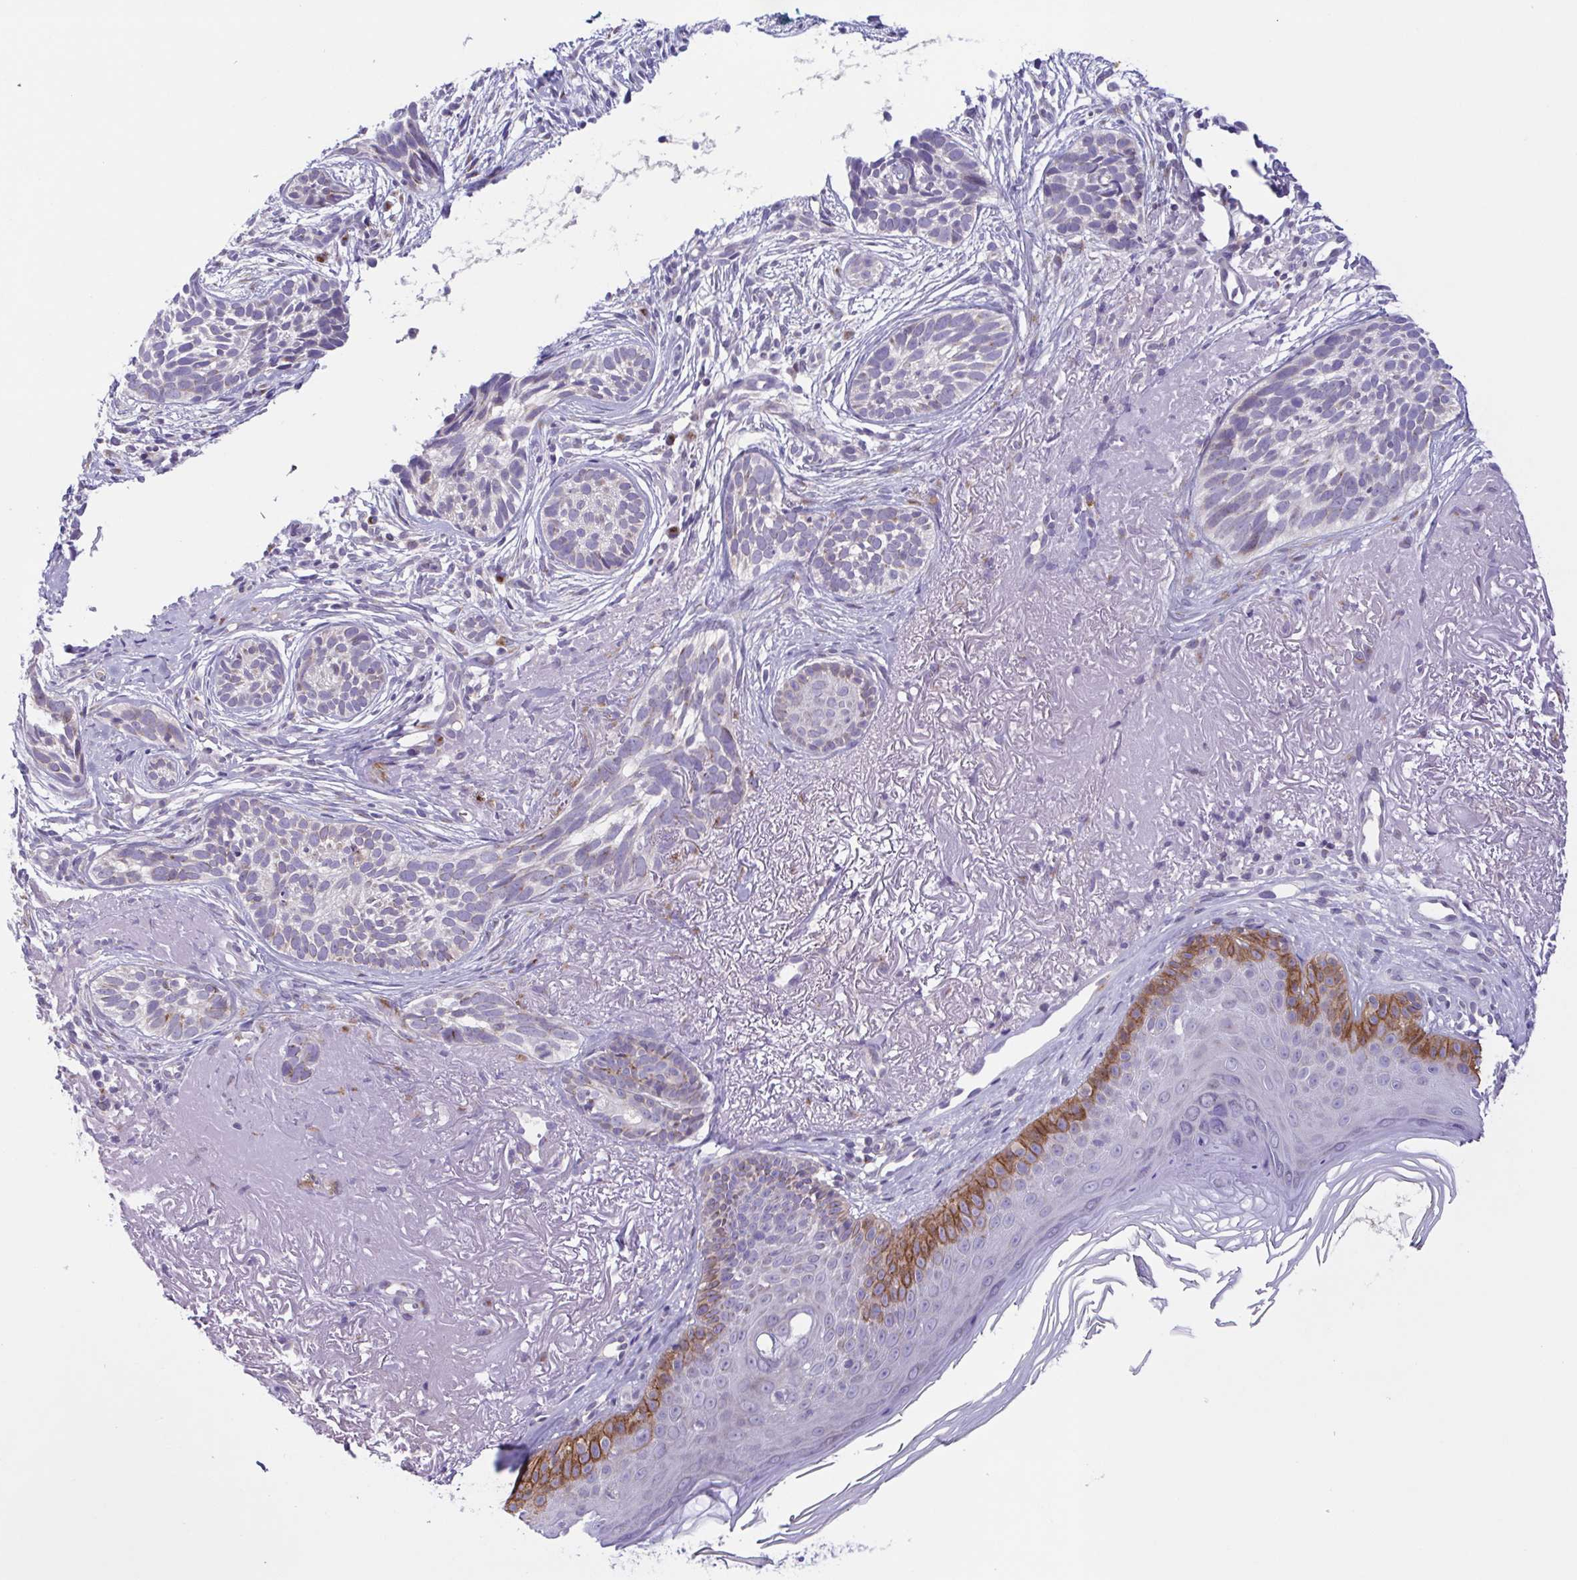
{"staining": {"intensity": "negative", "quantity": "none", "location": "none"}, "tissue": "skin cancer", "cell_type": "Tumor cells", "image_type": "cancer", "snomed": [{"axis": "morphology", "description": "Basal cell carcinoma"}, {"axis": "morphology", "description": "BCC, high aggressive"}, {"axis": "topography", "description": "Skin"}], "caption": "DAB (3,3'-diaminobenzidine) immunohistochemical staining of skin bcc,  high aggressive demonstrates no significant expression in tumor cells.", "gene": "COL17A1", "patient": {"sex": "female", "age": 86}}